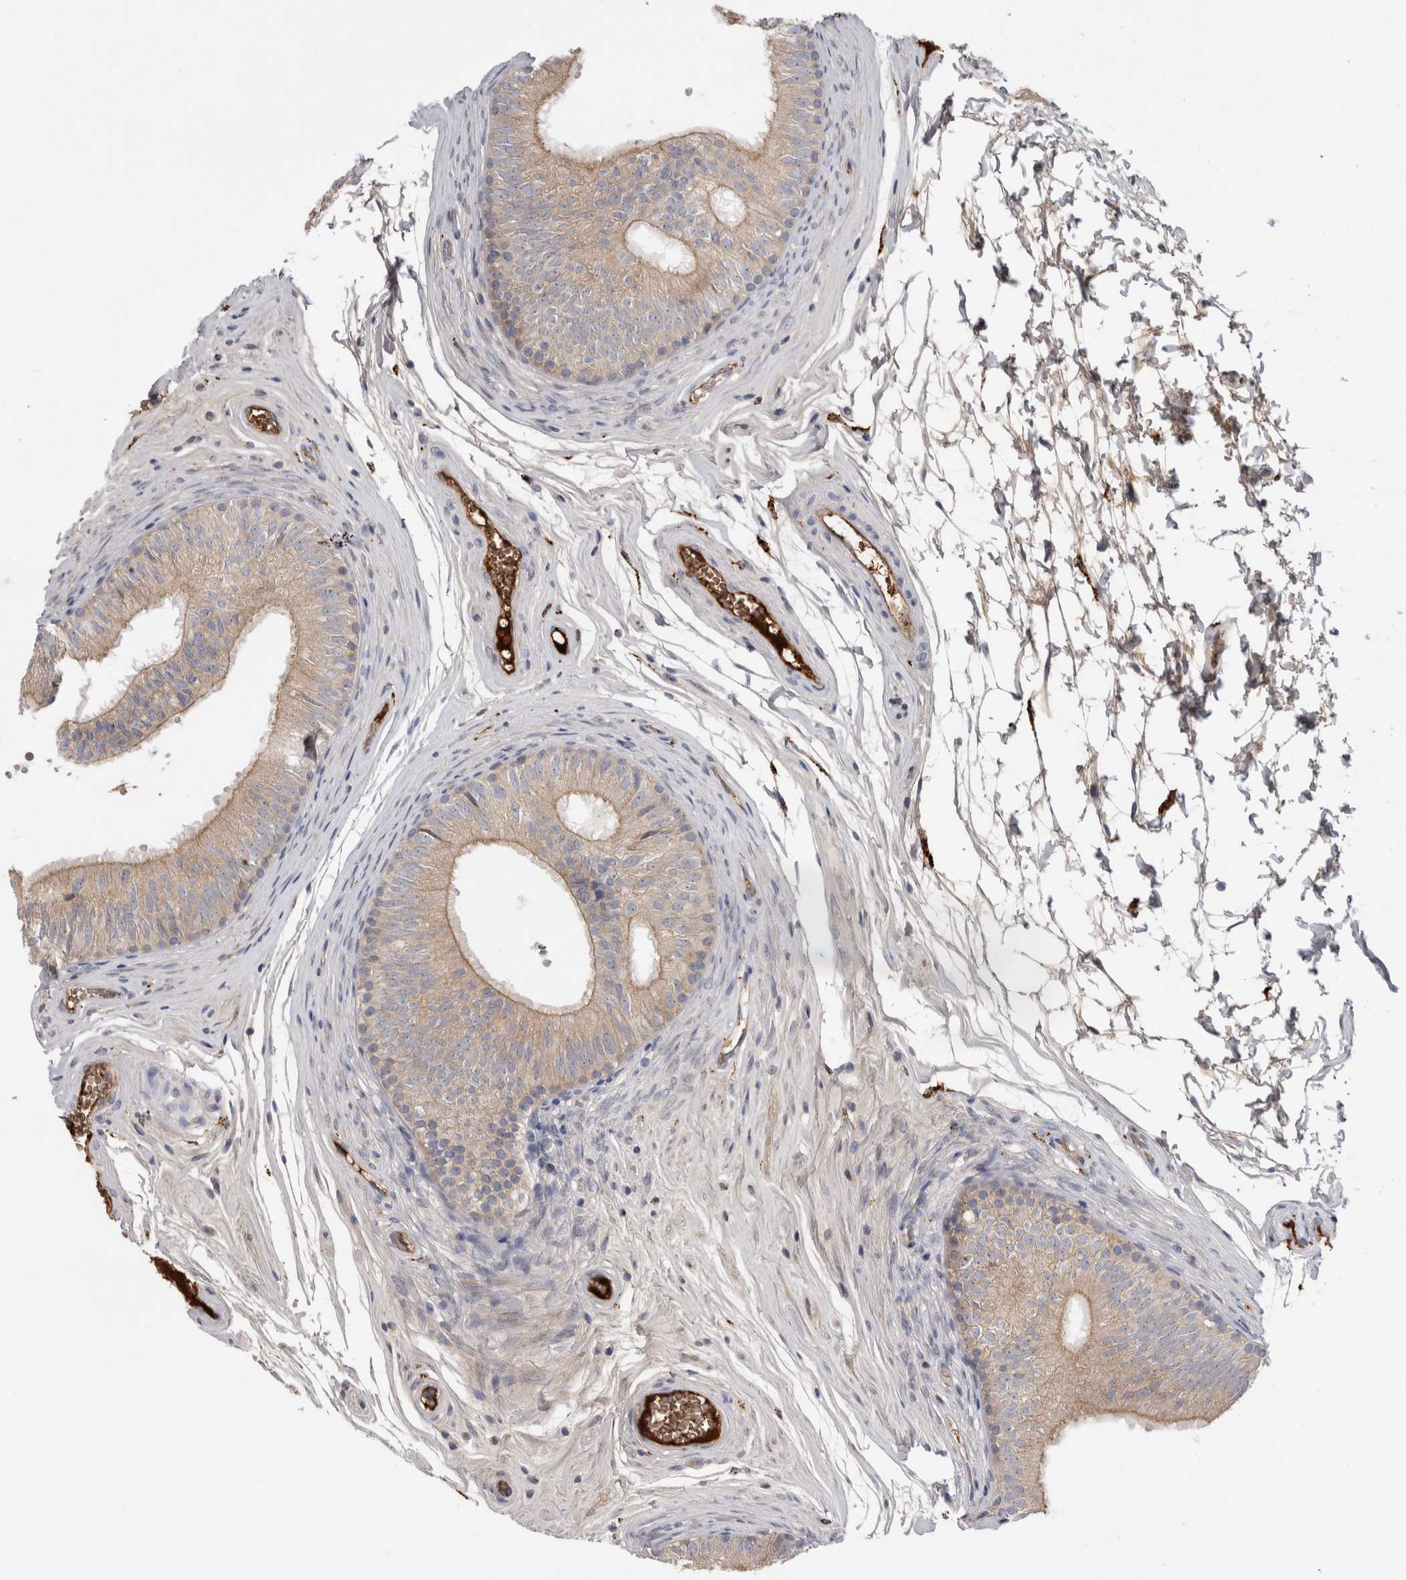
{"staining": {"intensity": "weak", "quantity": ">75%", "location": "cytoplasmic/membranous"}, "tissue": "epididymis", "cell_type": "Glandular cells", "image_type": "normal", "snomed": [{"axis": "morphology", "description": "Normal tissue, NOS"}, {"axis": "topography", "description": "Epididymis"}], "caption": "Immunohistochemical staining of unremarkable epididymis exhibits weak cytoplasmic/membranous protein expression in about >75% of glandular cells.", "gene": "TBCE", "patient": {"sex": "male", "age": 36}}